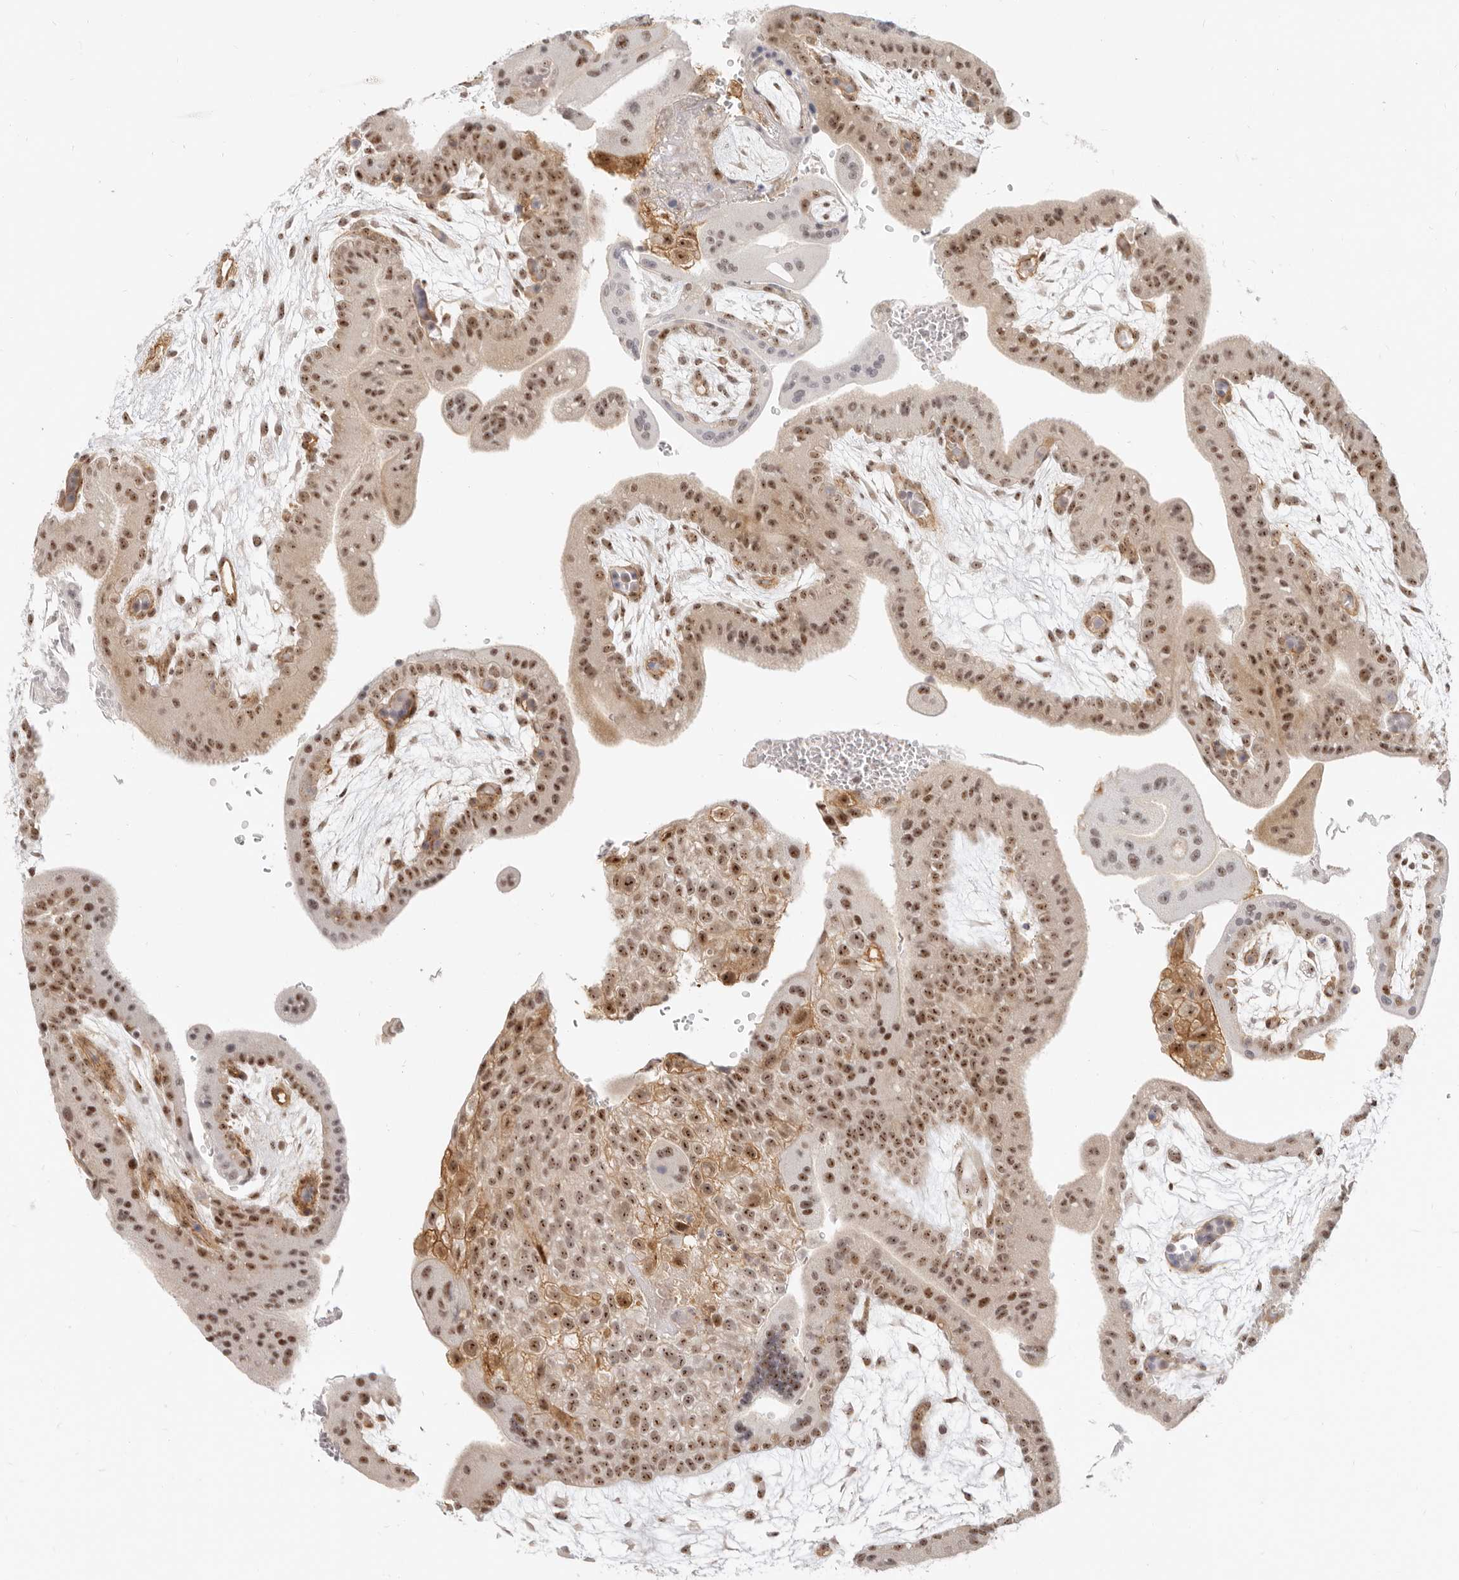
{"staining": {"intensity": "moderate", "quantity": ">75%", "location": "nuclear"}, "tissue": "placenta", "cell_type": "Trophoblastic cells", "image_type": "normal", "snomed": [{"axis": "morphology", "description": "Normal tissue, NOS"}, {"axis": "topography", "description": "Placenta"}], "caption": "Immunohistochemical staining of unremarkable human placenta shows moderate nuclear protein staining in about >75% of trophoblastic cells. The staining was performed using DAB, with brown indicating positive protein expression. Nuclei are stained blue with hematoxylin.", "gene": "BAP1", "patient": {"sex": "female", "age": 35}}